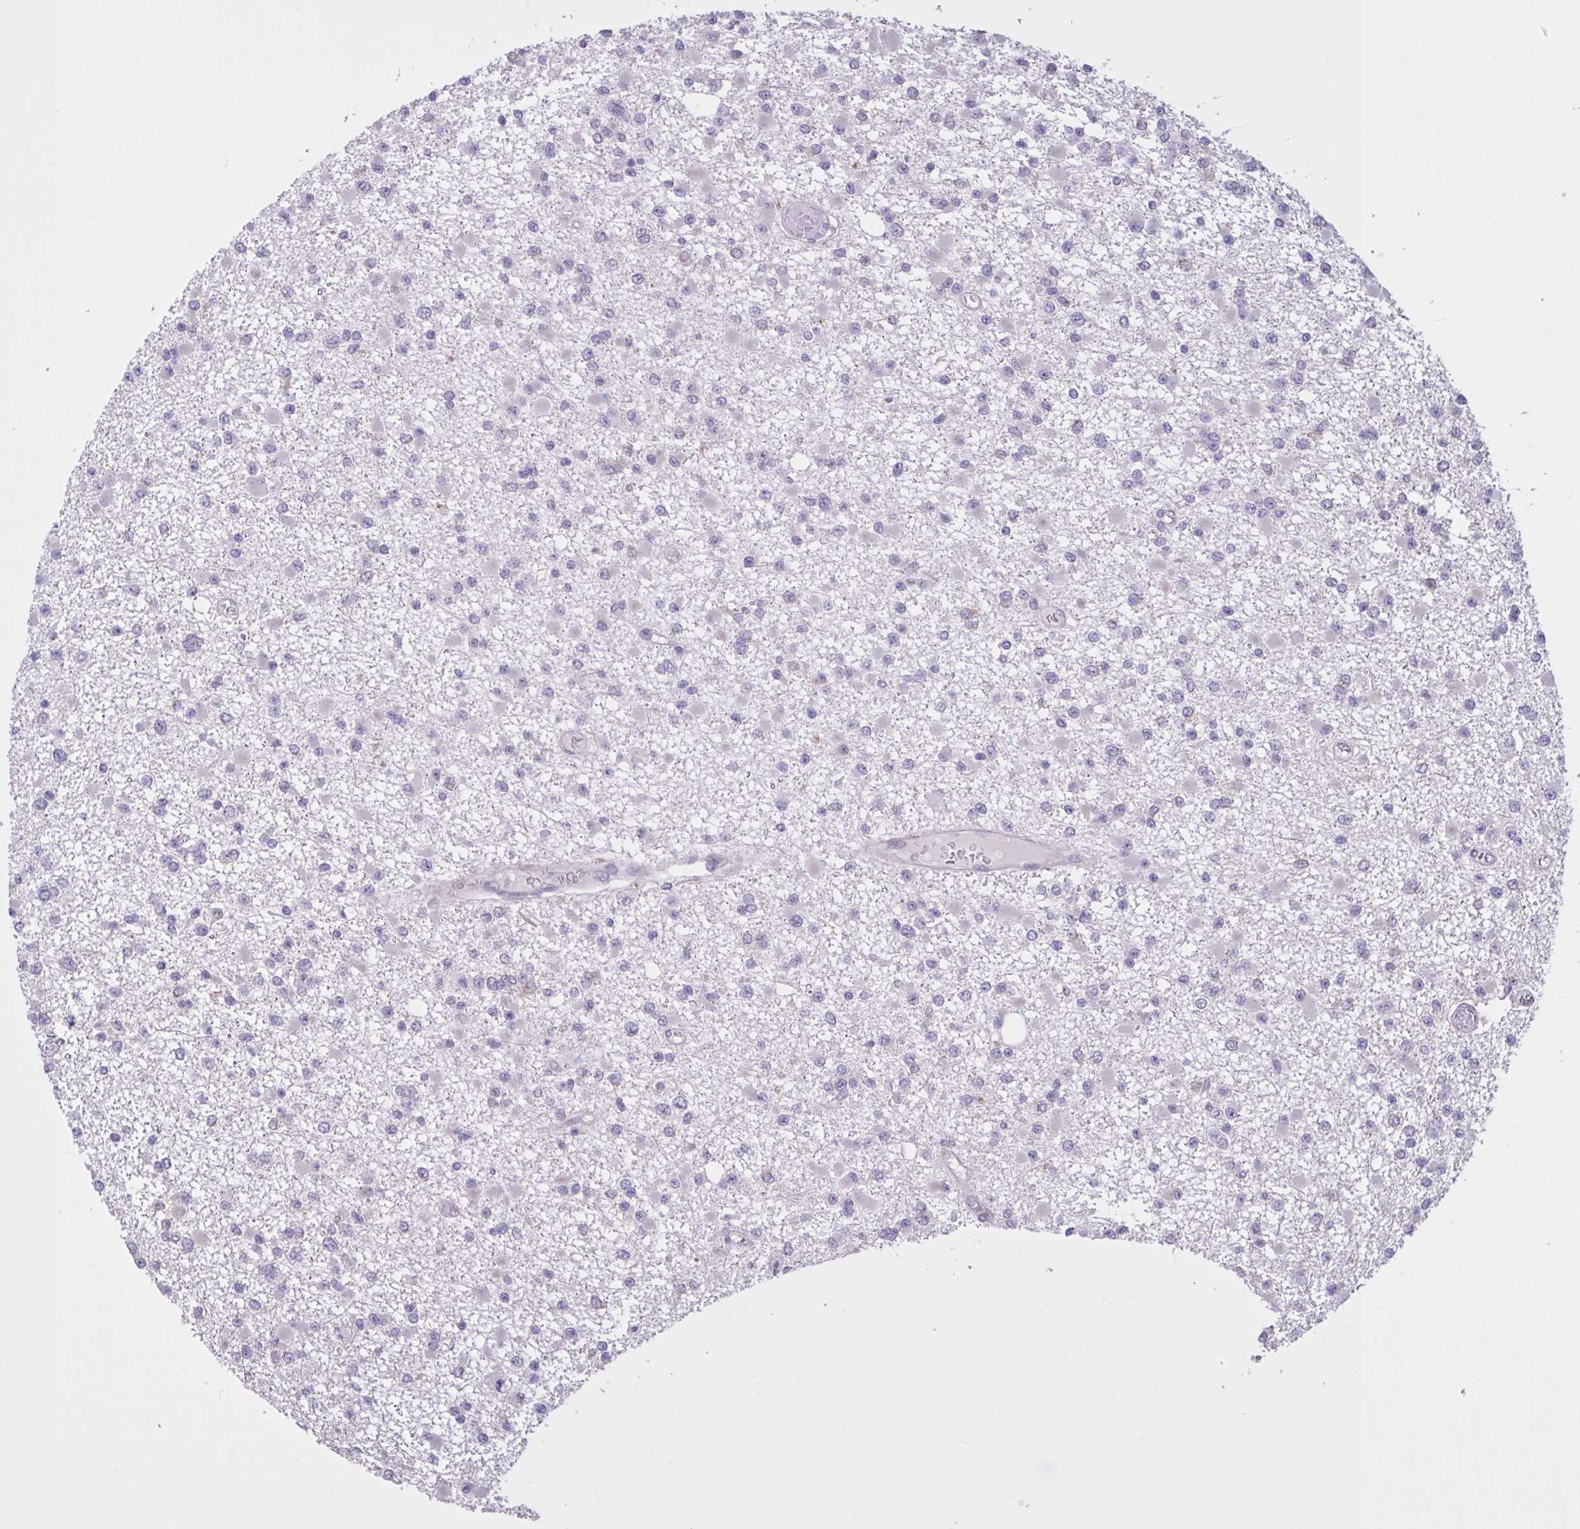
{"staining": {"intensity": "negative", "quantity": "none", "location": "none"}, "tissue": "glioma", "cell_type": "Tumor cells", "image_type": "cancer", "snomed": [{"axis": "morphology", "description": "Glioma, malignant, Low grade"}, {"axis": "topography", "description": "Brain"}], "caption": "The immunohistochemistry (IHC) histopathology image has no significant staining in tumor cells of glioma tissue. Nuclei are stained in blue.", "gene": "MRGPRX2", "patient": {"sex": "female", "age": 22}}